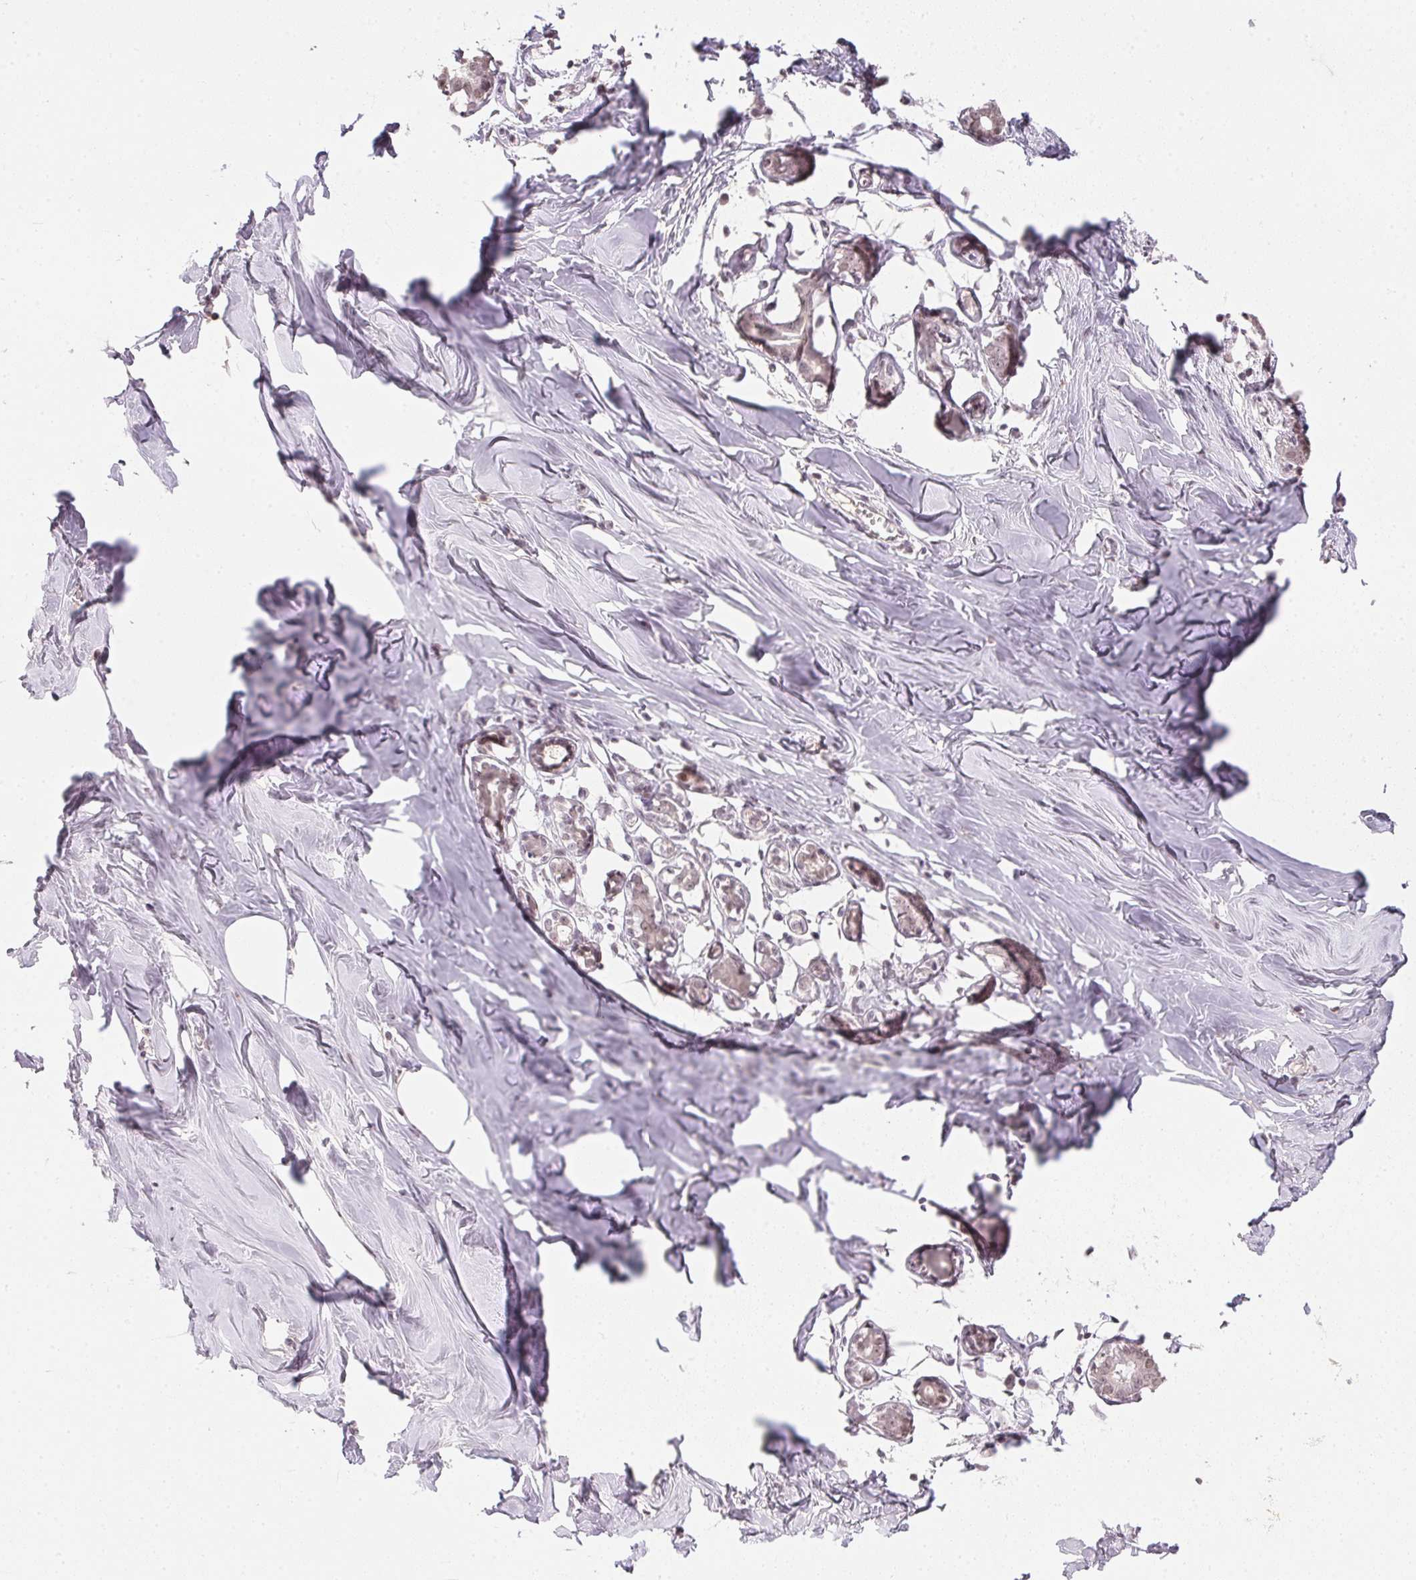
{"staining": {"intensity": "negative", "quantity": "none", "location": "none"}, "tissue": "breast", "cell_type": "Adipocytes", "image_type": "normal", "snomed": [{"axis": "morphology", "description": "Normal tissue, NOS"}, {"axis": "topography", "description": "Breast"}], "caption": "Immunohistochemistry (IHC) micrograph of normal breast: human breast stained with DAB (3,3'-diaminobenzidine) shows no significant protein staining in adipocytes. The staining is performed using DAB (3,3'-diaminobenzidine) brown chromogen with nuclei counter-stained in using hematoxylin.", "gene": "KDM4D", "patient": {"sex": "female", "age": 27}}